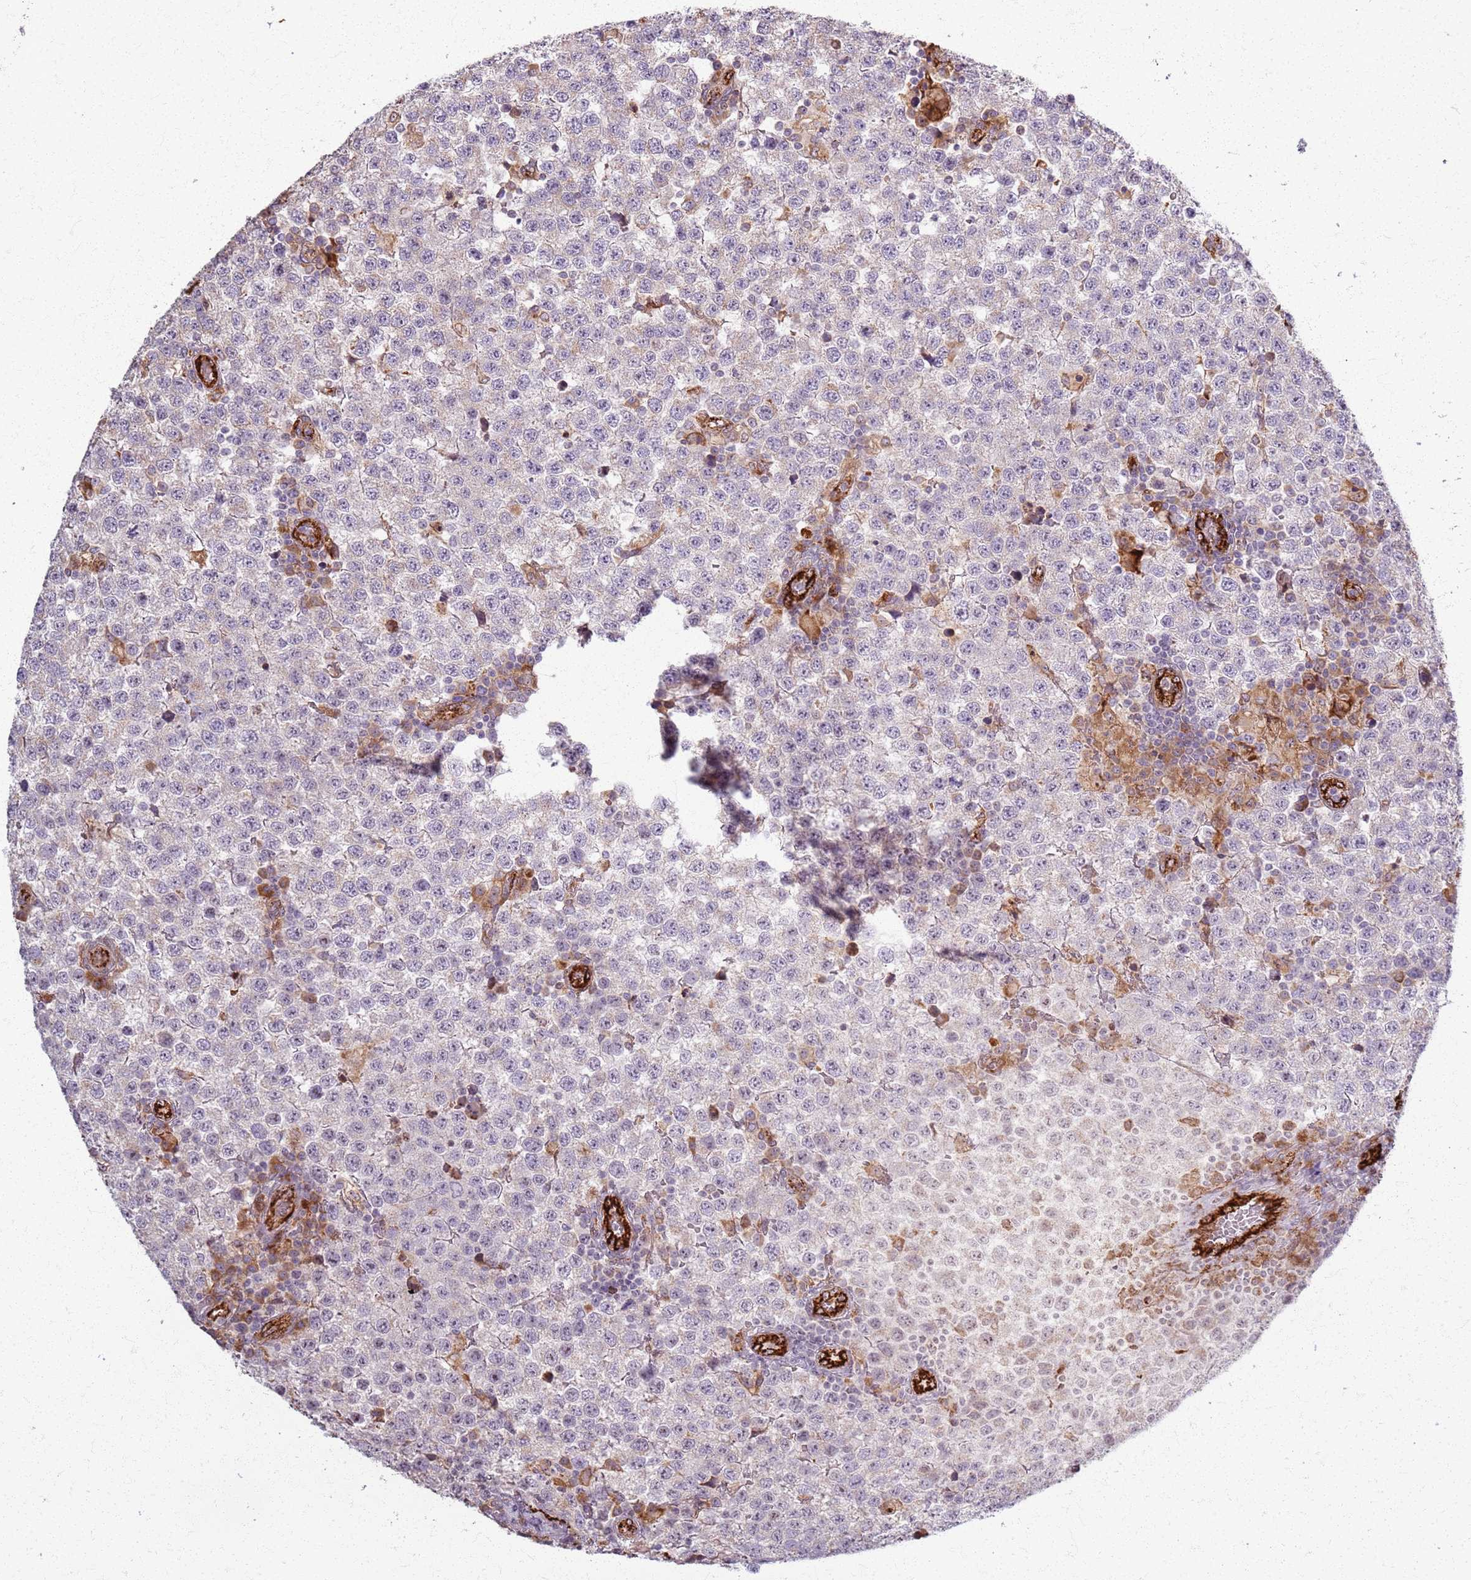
{"staining": {"intensity": "negative", "quantity": "none", "location": "none"}, "tissue": "testis cancer", "cell_type": "Tumor cells", "image_type": "cancer", "snomed": [{"axis": "morphology", "description": "Seminoma, NOS"}, {"axis": "topography", "description": "Testis"}], "caption": "DAB (3,3'-diaminobenzidine) immunohistochemical staining of seminoma (testis) reveals no significant positivity in tumor cells.", "gene": "KRI1", "patient": {"sex": "male", "age": 34}}